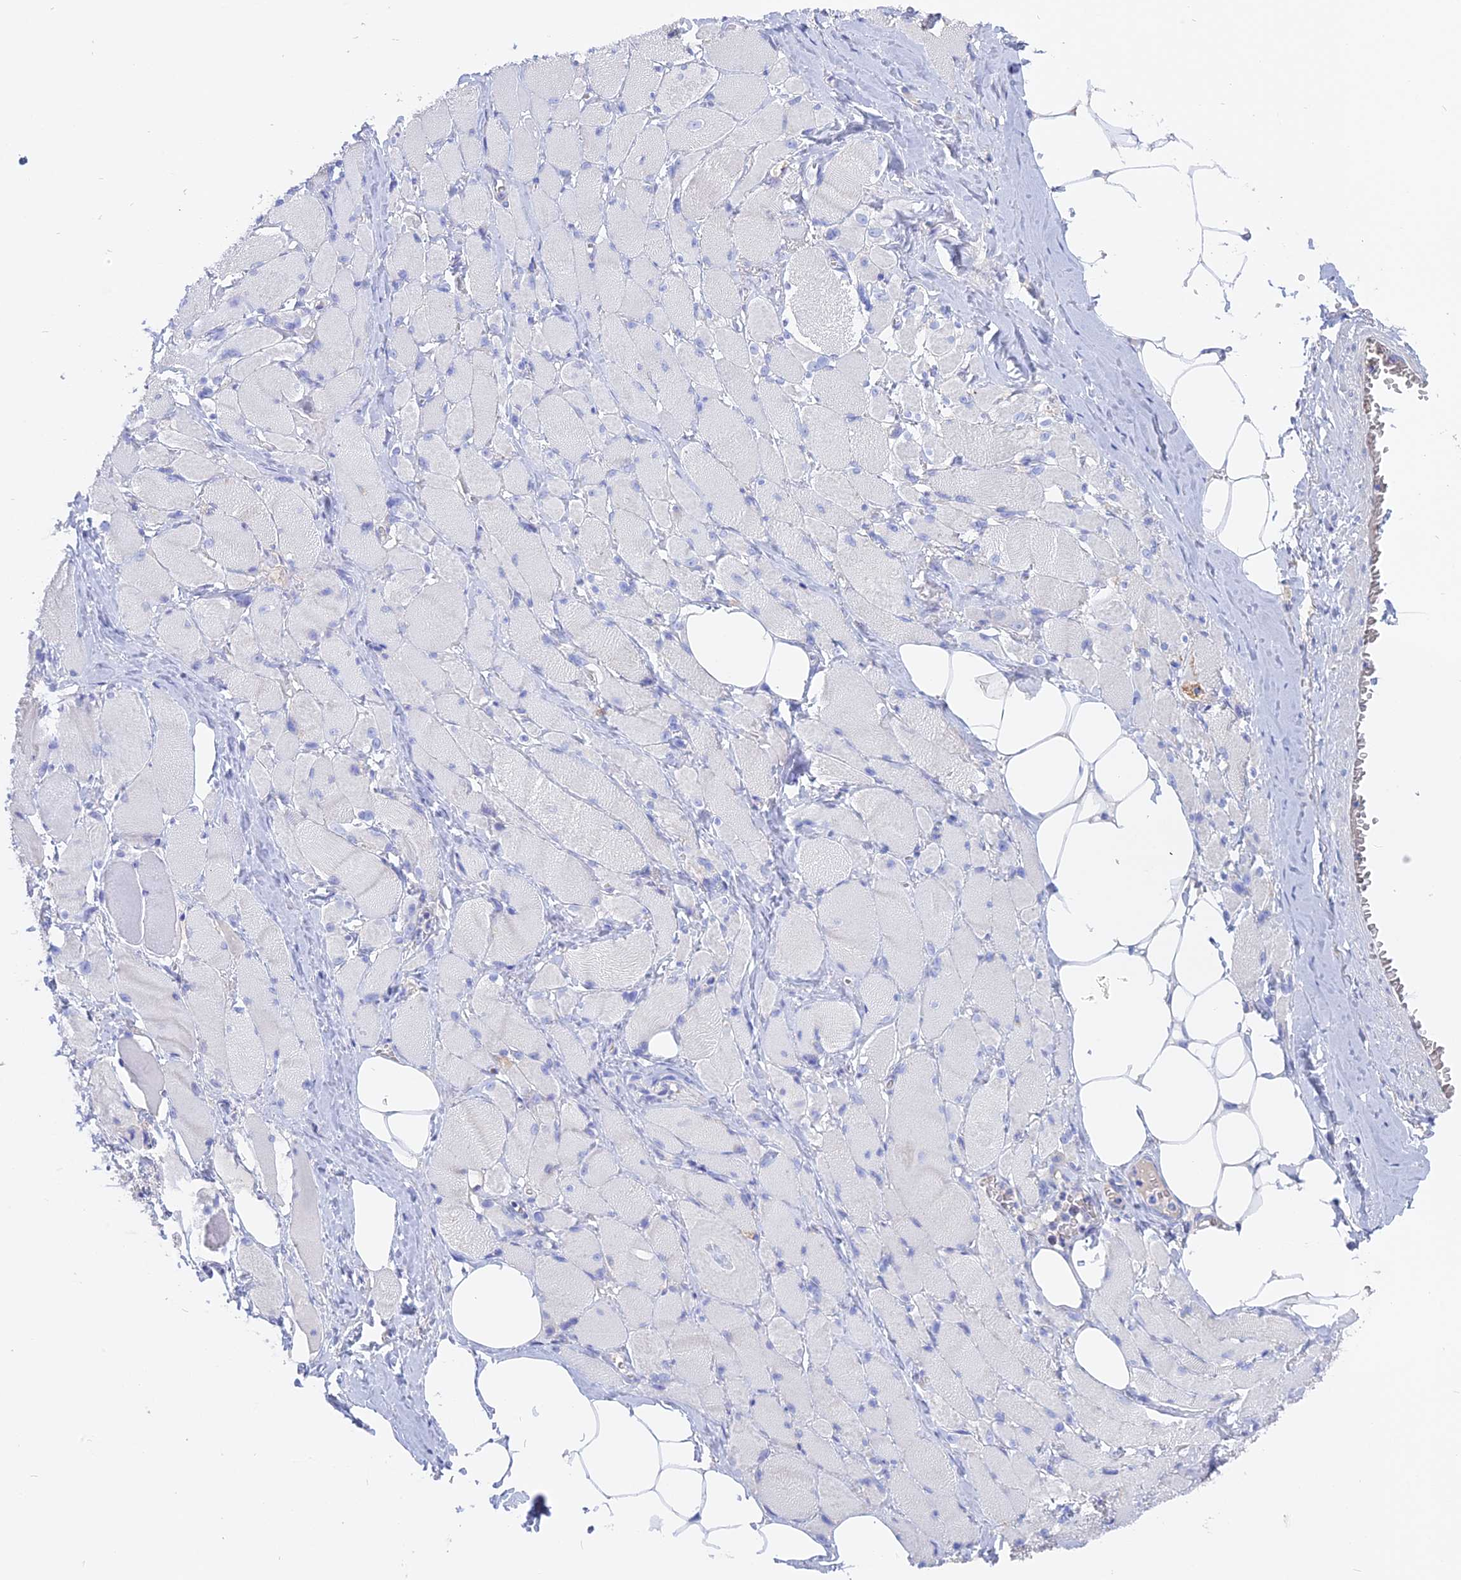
{"staining": {"intensity": "negative", "quantity": "none", "location": "none"}, "tissue": "skeletal muscle", "cell_type": "Myocytes", "image_type": "normal", "snomed": [{"axis": "morphology", "description": "Normal tissue, NOS"}, {"axis": "morphology", "description": "Basal cell carcinoma"}, {"axis": "topography", "description": "Skeletal muscle"}], "caption": "A high-resolution micrograph shows immunohistochemistry staining of unremarkable skeletal muscle, which shows no significant expression in myocytes.", "gene": "ADGRA1", "patient": {"sex": "female", "age": 64}}